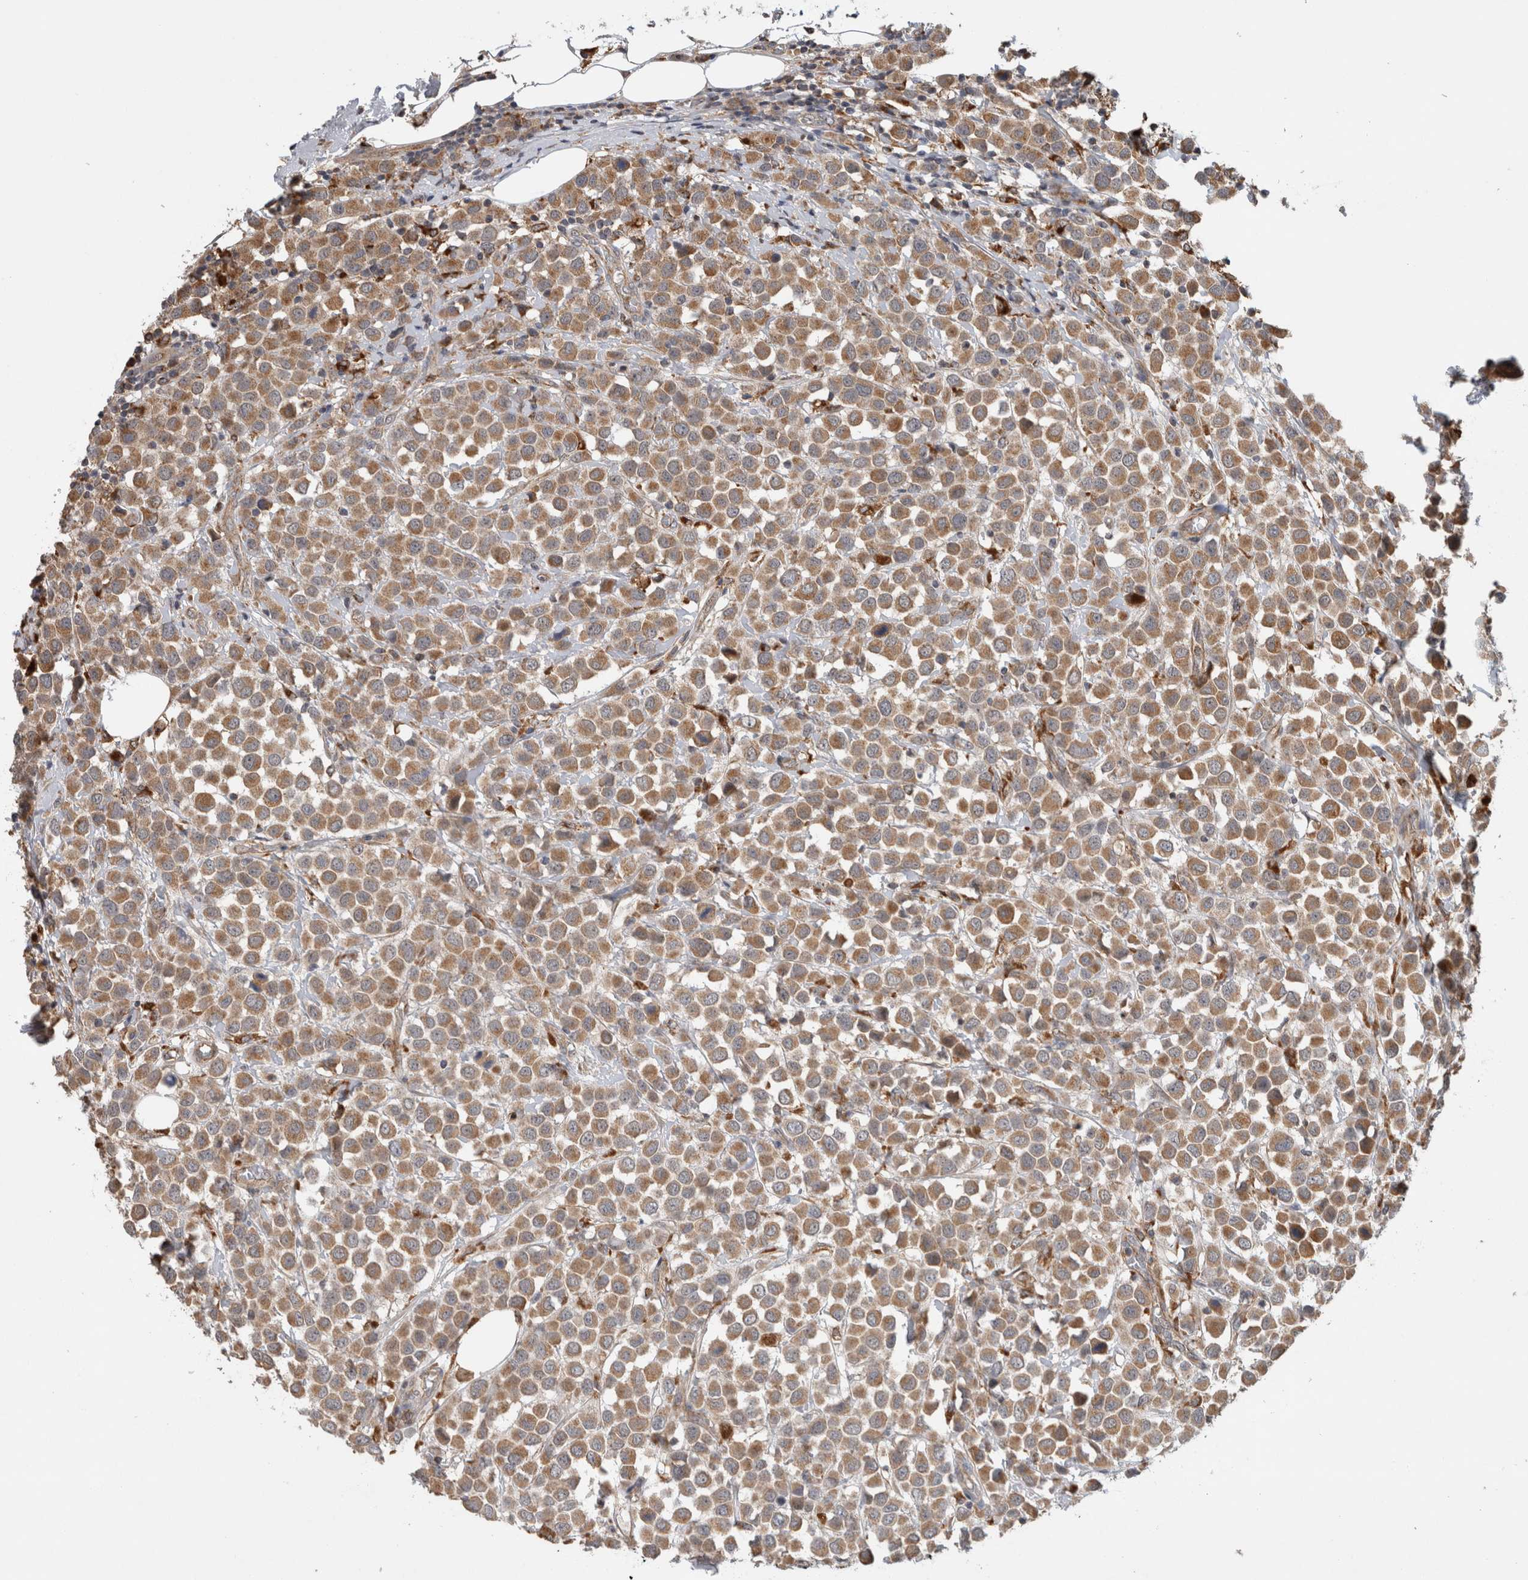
{"staining": {"intensity": "moderate", "quantity": ">75%", "location": "cytoplasmic/membranous"}, "tissue": "breast cancer", "cell_type": "Tumor cells", "image_type": "cancer", "snomed": [{"axis": "morphology", "description": "Duct carcinoma"}, {"axis": "topography", "description": "Breast"}], "caption": "Breast intraductal carcinoma stained for a protein (brown) shows moderate cytoplasmic/membranous positive expression in about >75% of tumor cells.", "gene": "ADGRL3", "patient": {"sex": "female", "age": 61}}